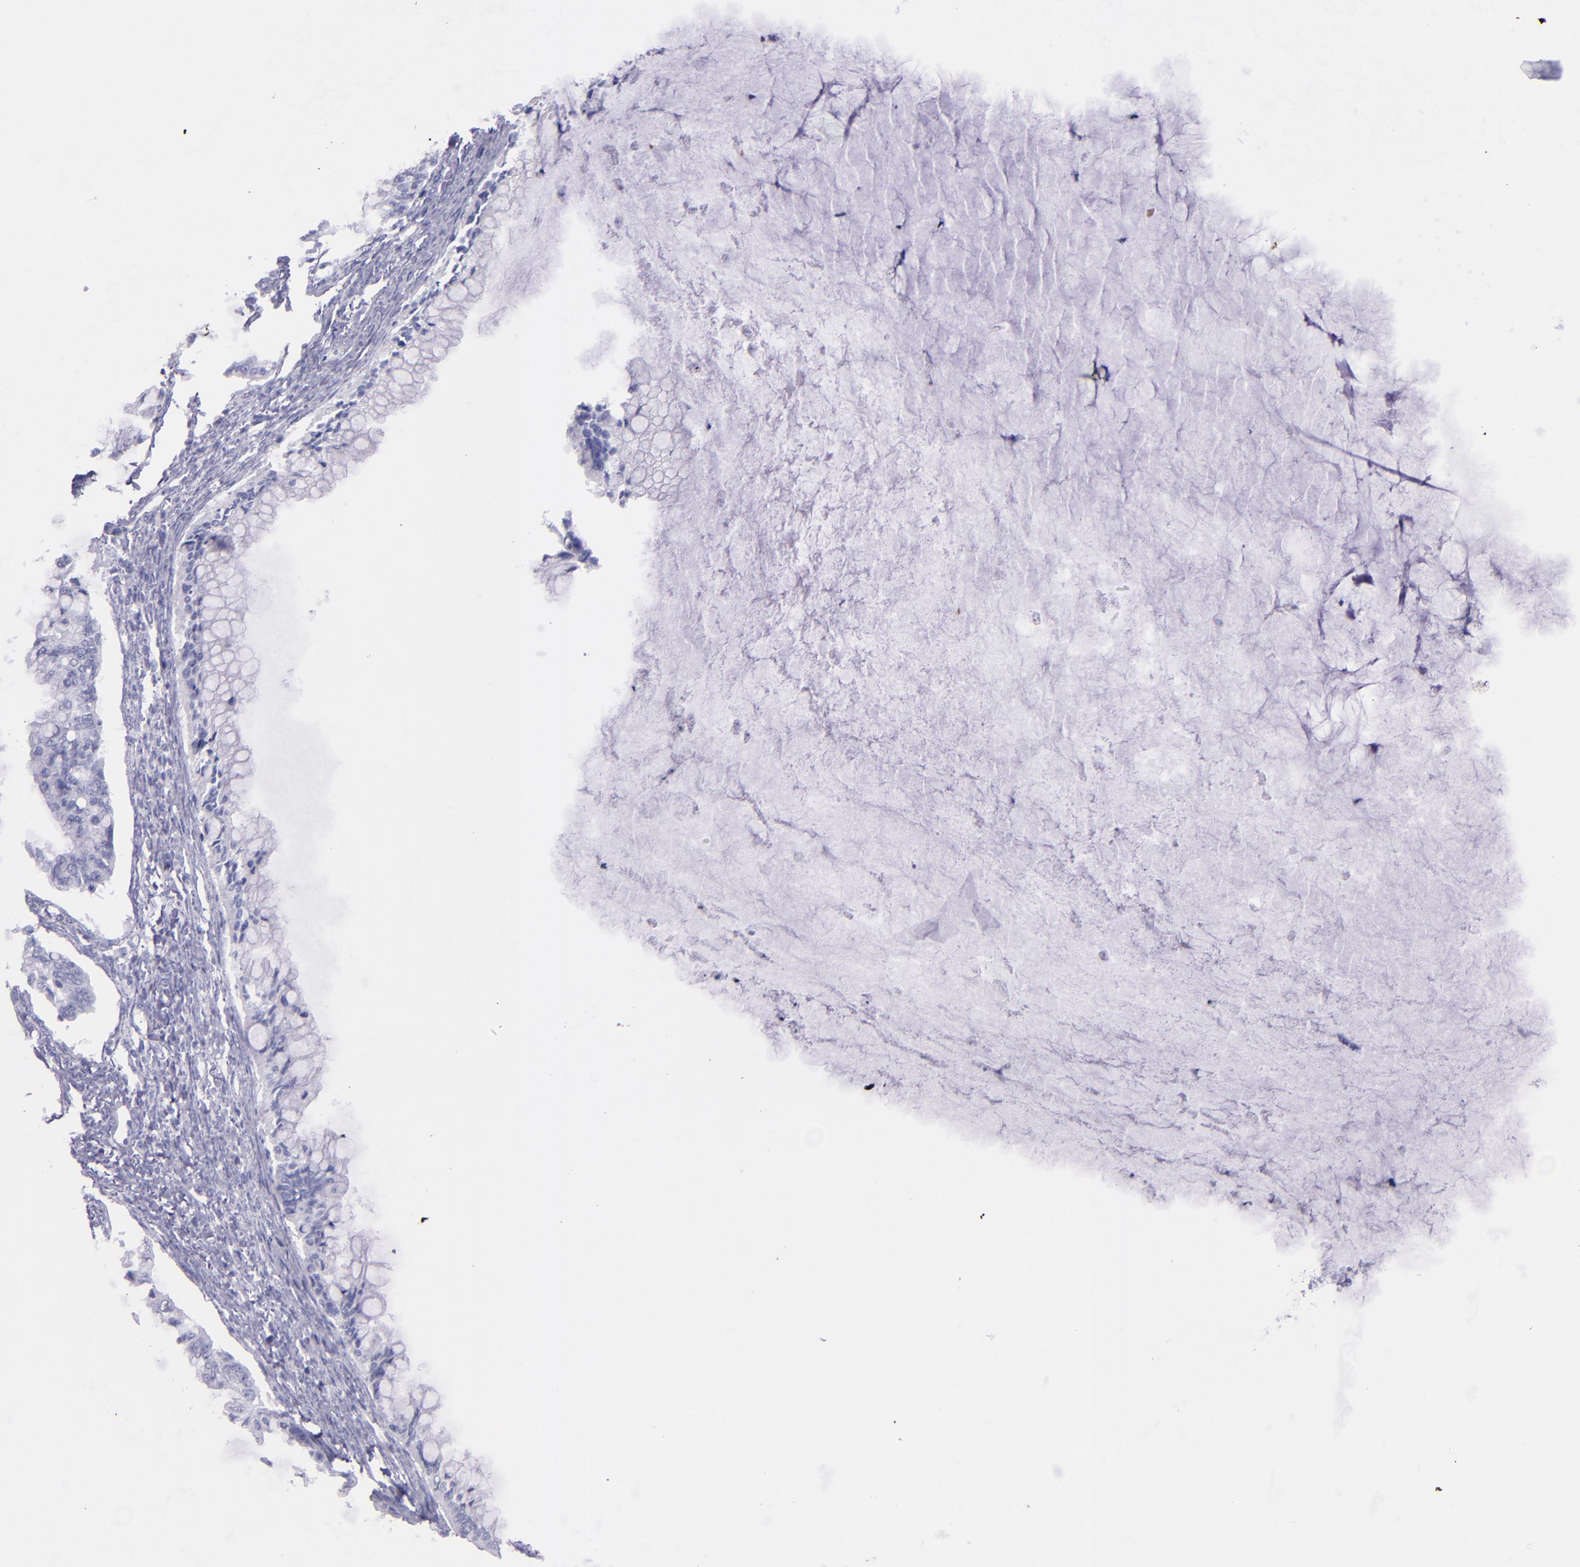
{"staining": {"intensity": "negative", "quantity": "none", "location": "none"}, "tissue": "ovarian cancer", "cell_type": "Tumor cells", "image_type": "cancer", "snomed": [{"axis": "morphology", "description": "Cystadenocarcinoma, mucinous, NOS"}, {"axis": "topography", "description": "Ovary"}], "caption": "Immunohistochemistry histopathology image of neoplastic tissue: mucinous cystadenocarcinoma (ovarian) stained with DAB (3,3'-diaminobenzidine) displays no significant protein positivity in tumor cells.", "gene": "SFTPB", "patient": {"sex": "female", "age": 57}}